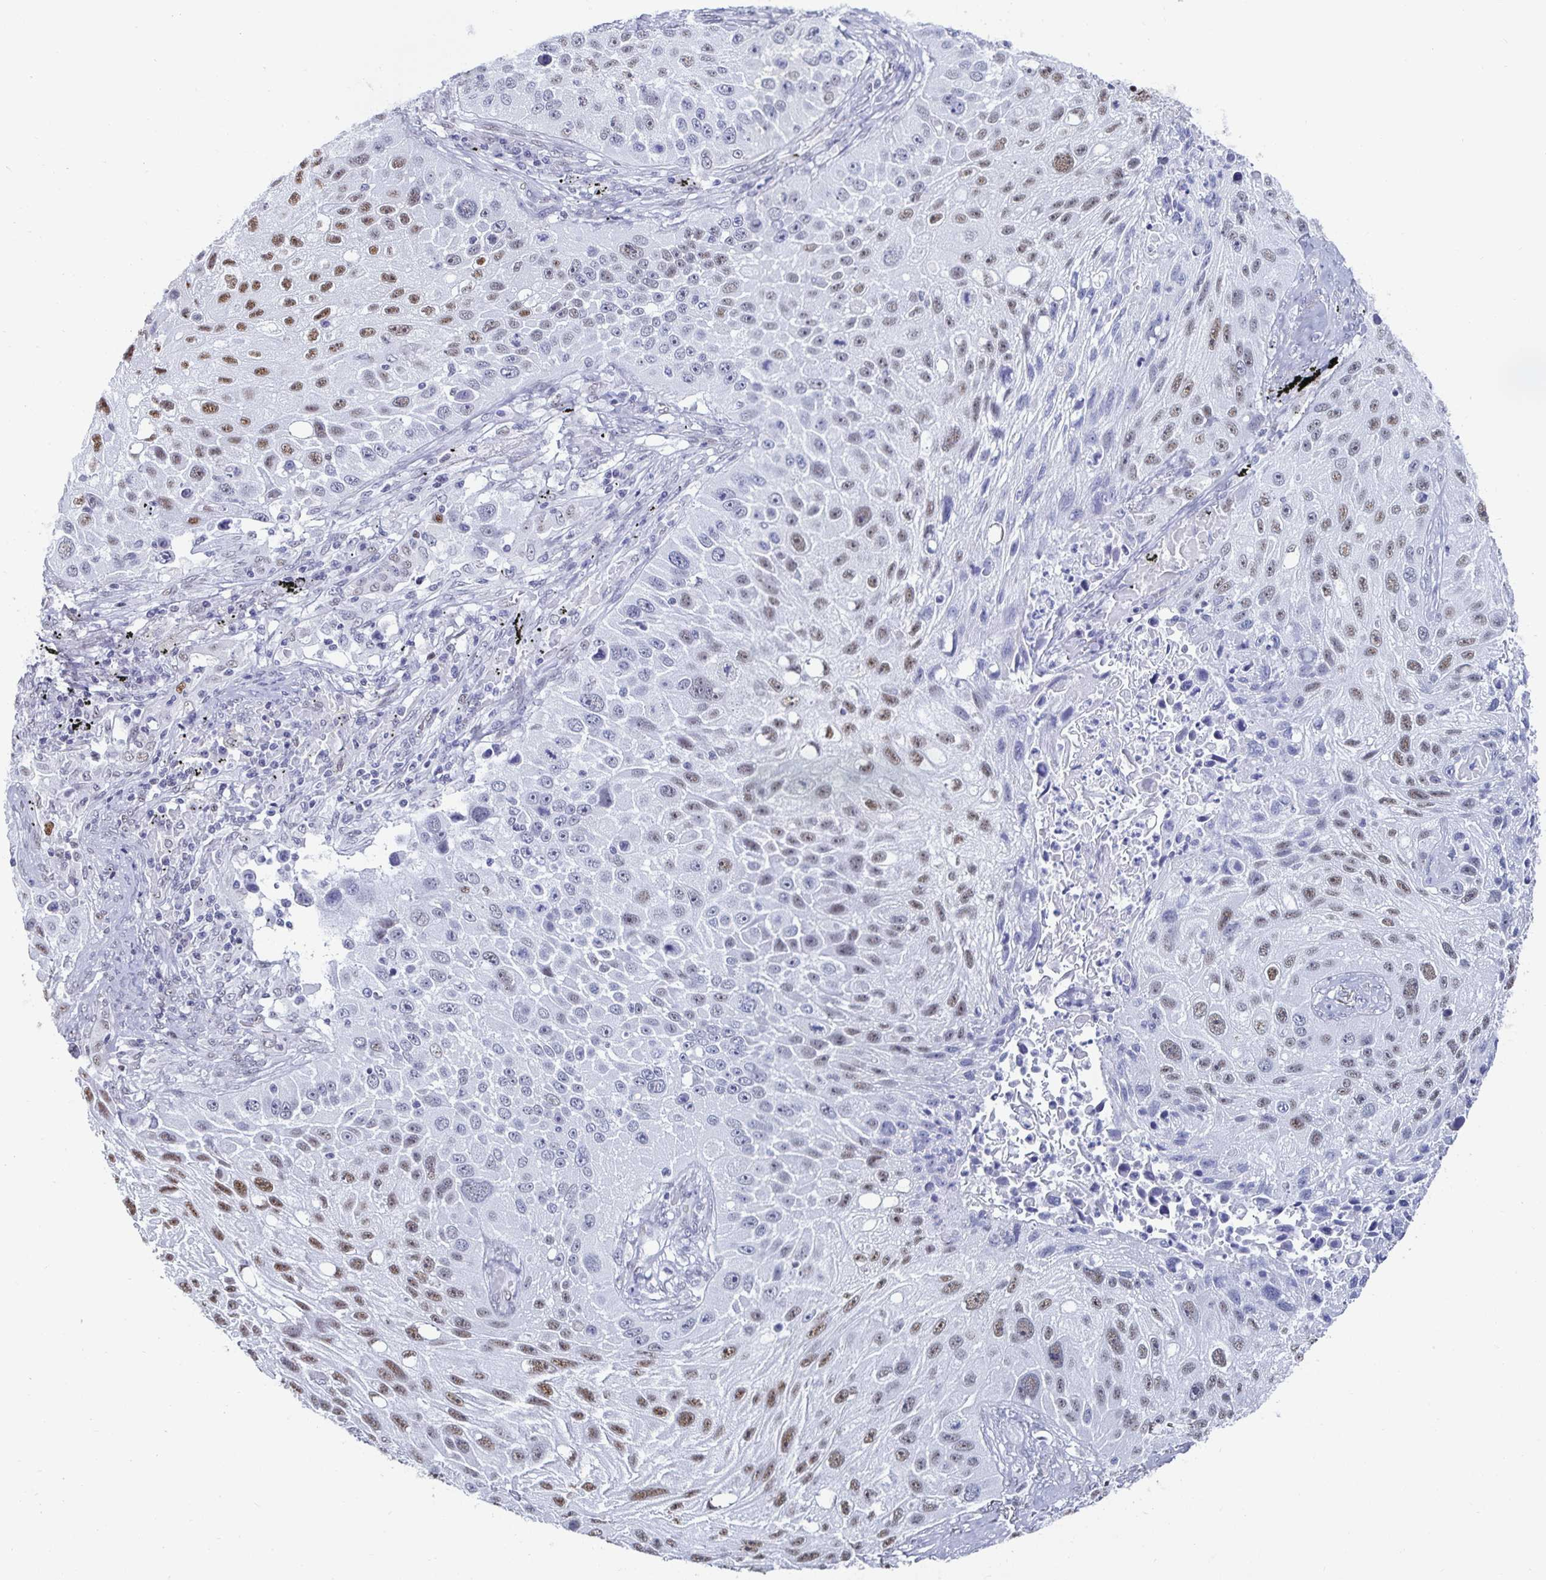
{"staining": {"intensity": "moderate", "quantity": "25%-75%", "location": "nuclear"}, "tissue": "lung cancer", "cell_type": "Tumor cells", "image_type": "cancer", "snomed": [{"axis": "morphology", "description": "Normal morphology"}, {"axis": "morphology", "description": "Squamous cell carcinoma, NOS"}, {"axis": "topography", "description": "Lymph node"}, {"axis": "topography", "description": "Lung"}], "caption": "Lung cancer (squamous cell carcinoma) stained for a protein exhibits moderate nuclear positivity in tumor cells.", "gene": "DDX39B", "patient": {"sex": "male", "age": 67}}